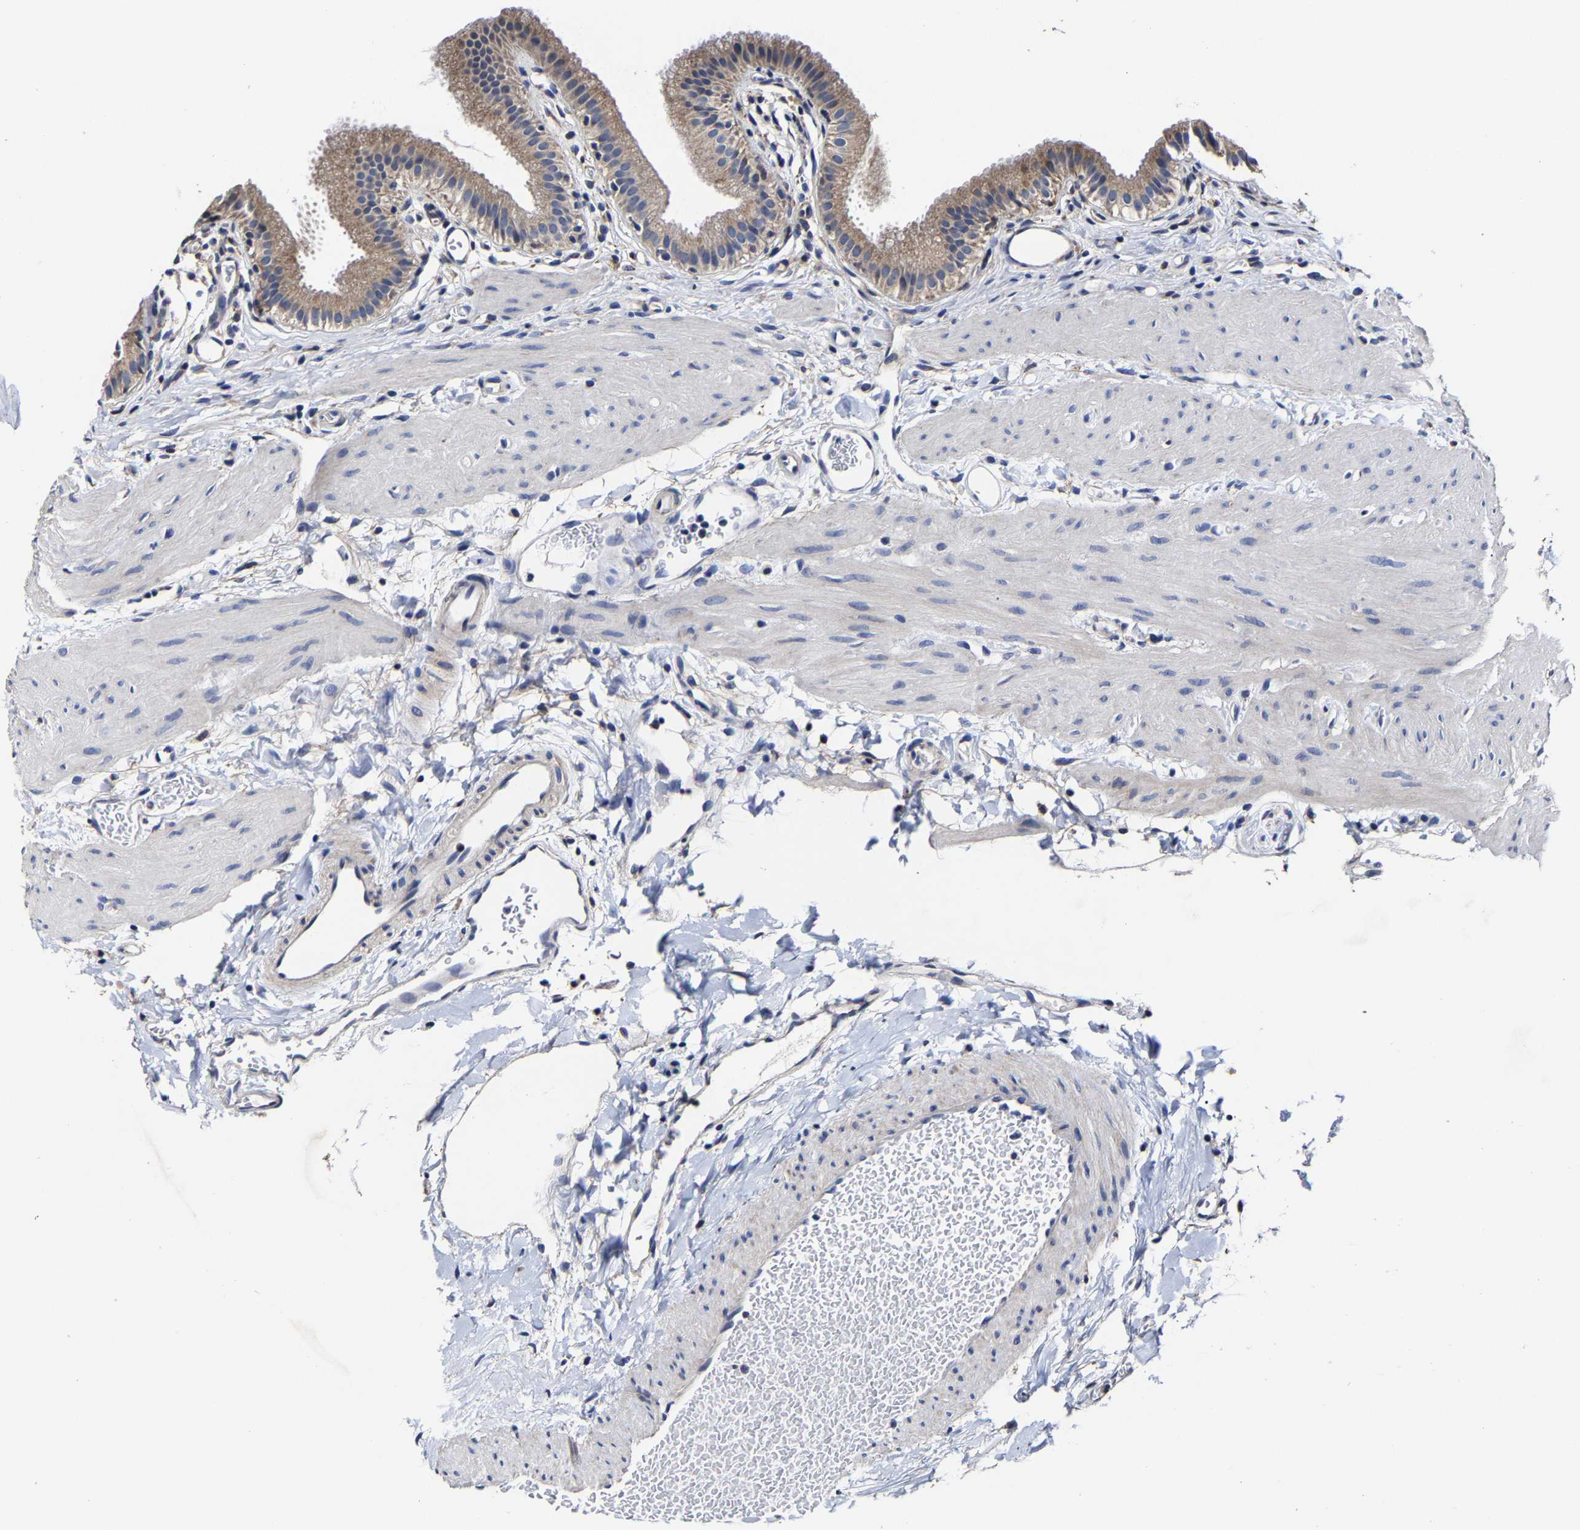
{"staining": {"intensity": "moderate", "quantity": ">75%", "location": "cytoplasmic/membranous"}, "tissue": "gallbladder", "cell_type": "Glandular cells", "image_type": "normal", "snomed": [{"axis": "morphology", "description": "Normal tissue, NOS"}, {"axis": "topography", "description": "Gallbladder"}], "caption": "The micrograph displays immunohistochemical staining of unremarkable gallbladder. There is moderate cytoplasmic/membranous expression is present in about >75% of glandular cells.", "gene": "AASS", "patient": {"sex": "female", "age": 26}}